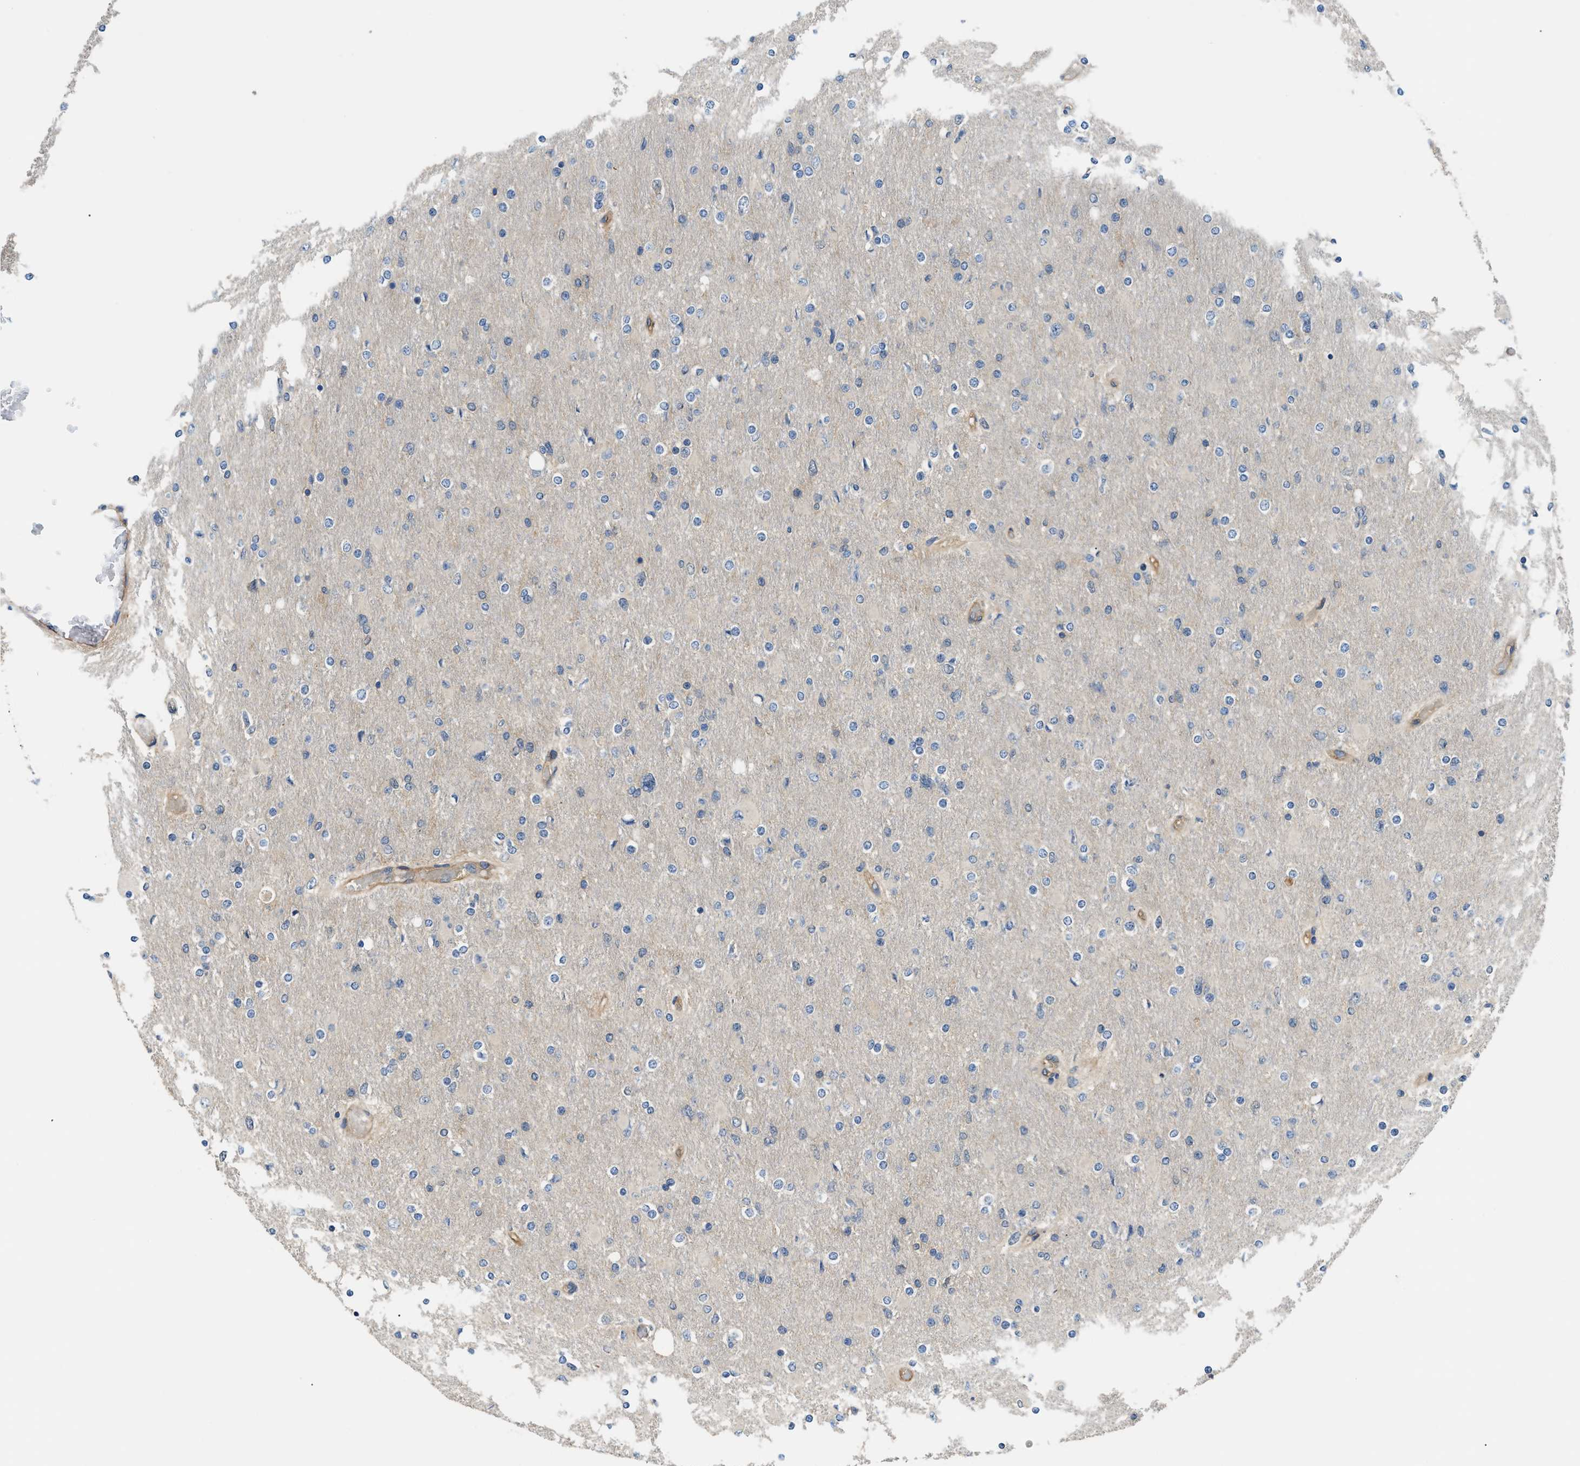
{"staining": {"intensity": "negative", "quantity": "none", "location": "none"}, "tissue": "glioma", "cell_type": "Tumor cells", "image_type": "cancer", "snomed": [{"axis": "morphology", "description": "Glioma, malignant, High grade"}, {"axis": "topography", "description": "Cerebral cortex"}], "caption": "Immunohistochemistry (IHC) of human glioma exhibits no staining in tumor cells.", "gene": "TRAK2", "patient": {"sex": "female", "age": 36}}